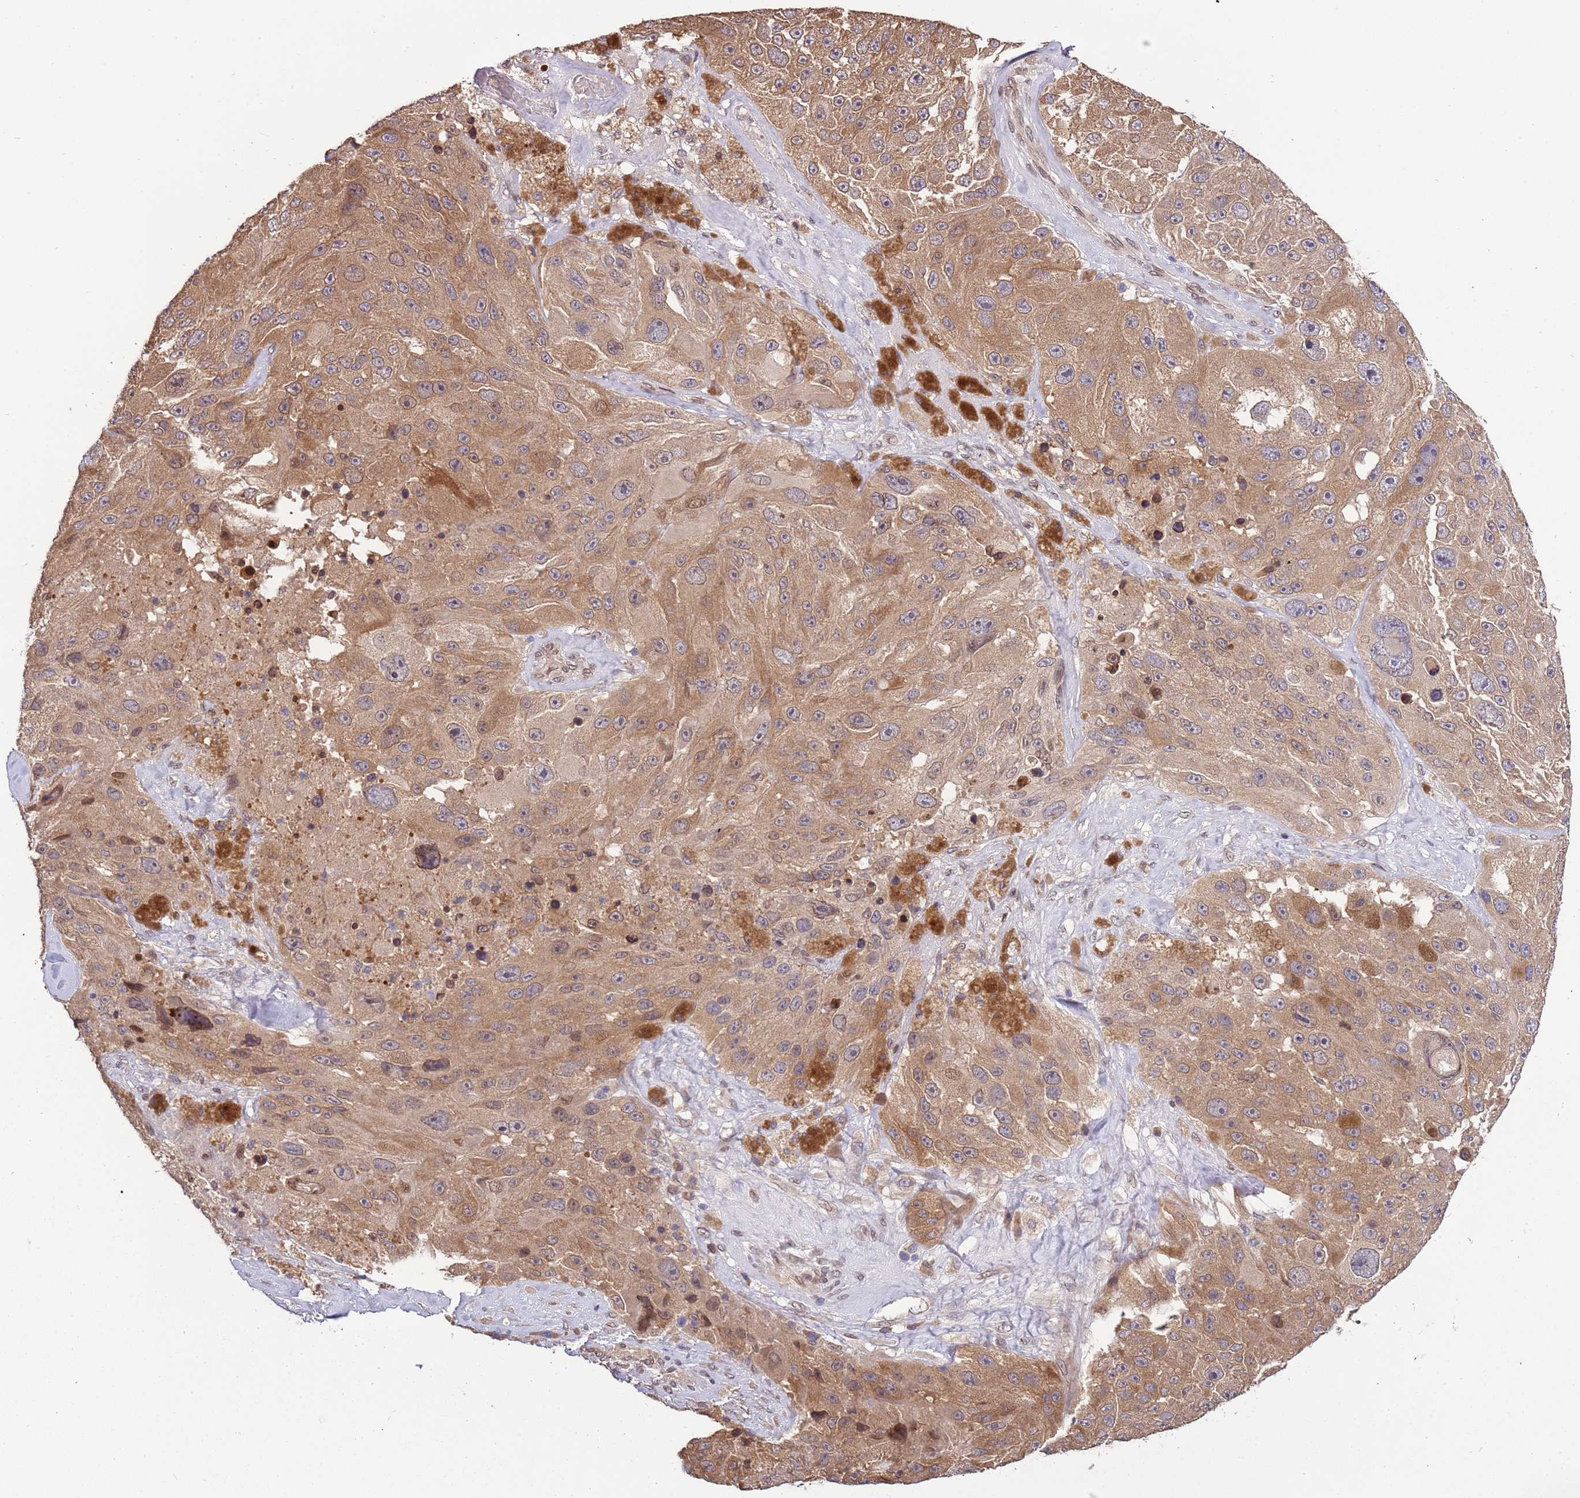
{"staining": {"intensity": "moderate", "quantity": ">75%", "location": "cytoplasmic/membranous,nuclear"}, "tissue": "melanoma", "cell_type": "Tumor cells", "image_type": "cancer", "snomed": [{"axis": "morphology", "description": "Malignant melanoma, Metastatic site"}, {"axis": "topography", "description": "Lymph node"}], "caption": "Immunohistochemical staining of malignant melanoma (metastatic site) displays moderate cytoplasmic/membranous and nuclear protein positivity in approximately >75% of tumor cells. Nuclei are stained in blue.", "gene": "ZNF665", "patient": {"sex": "male", "age": 62}}